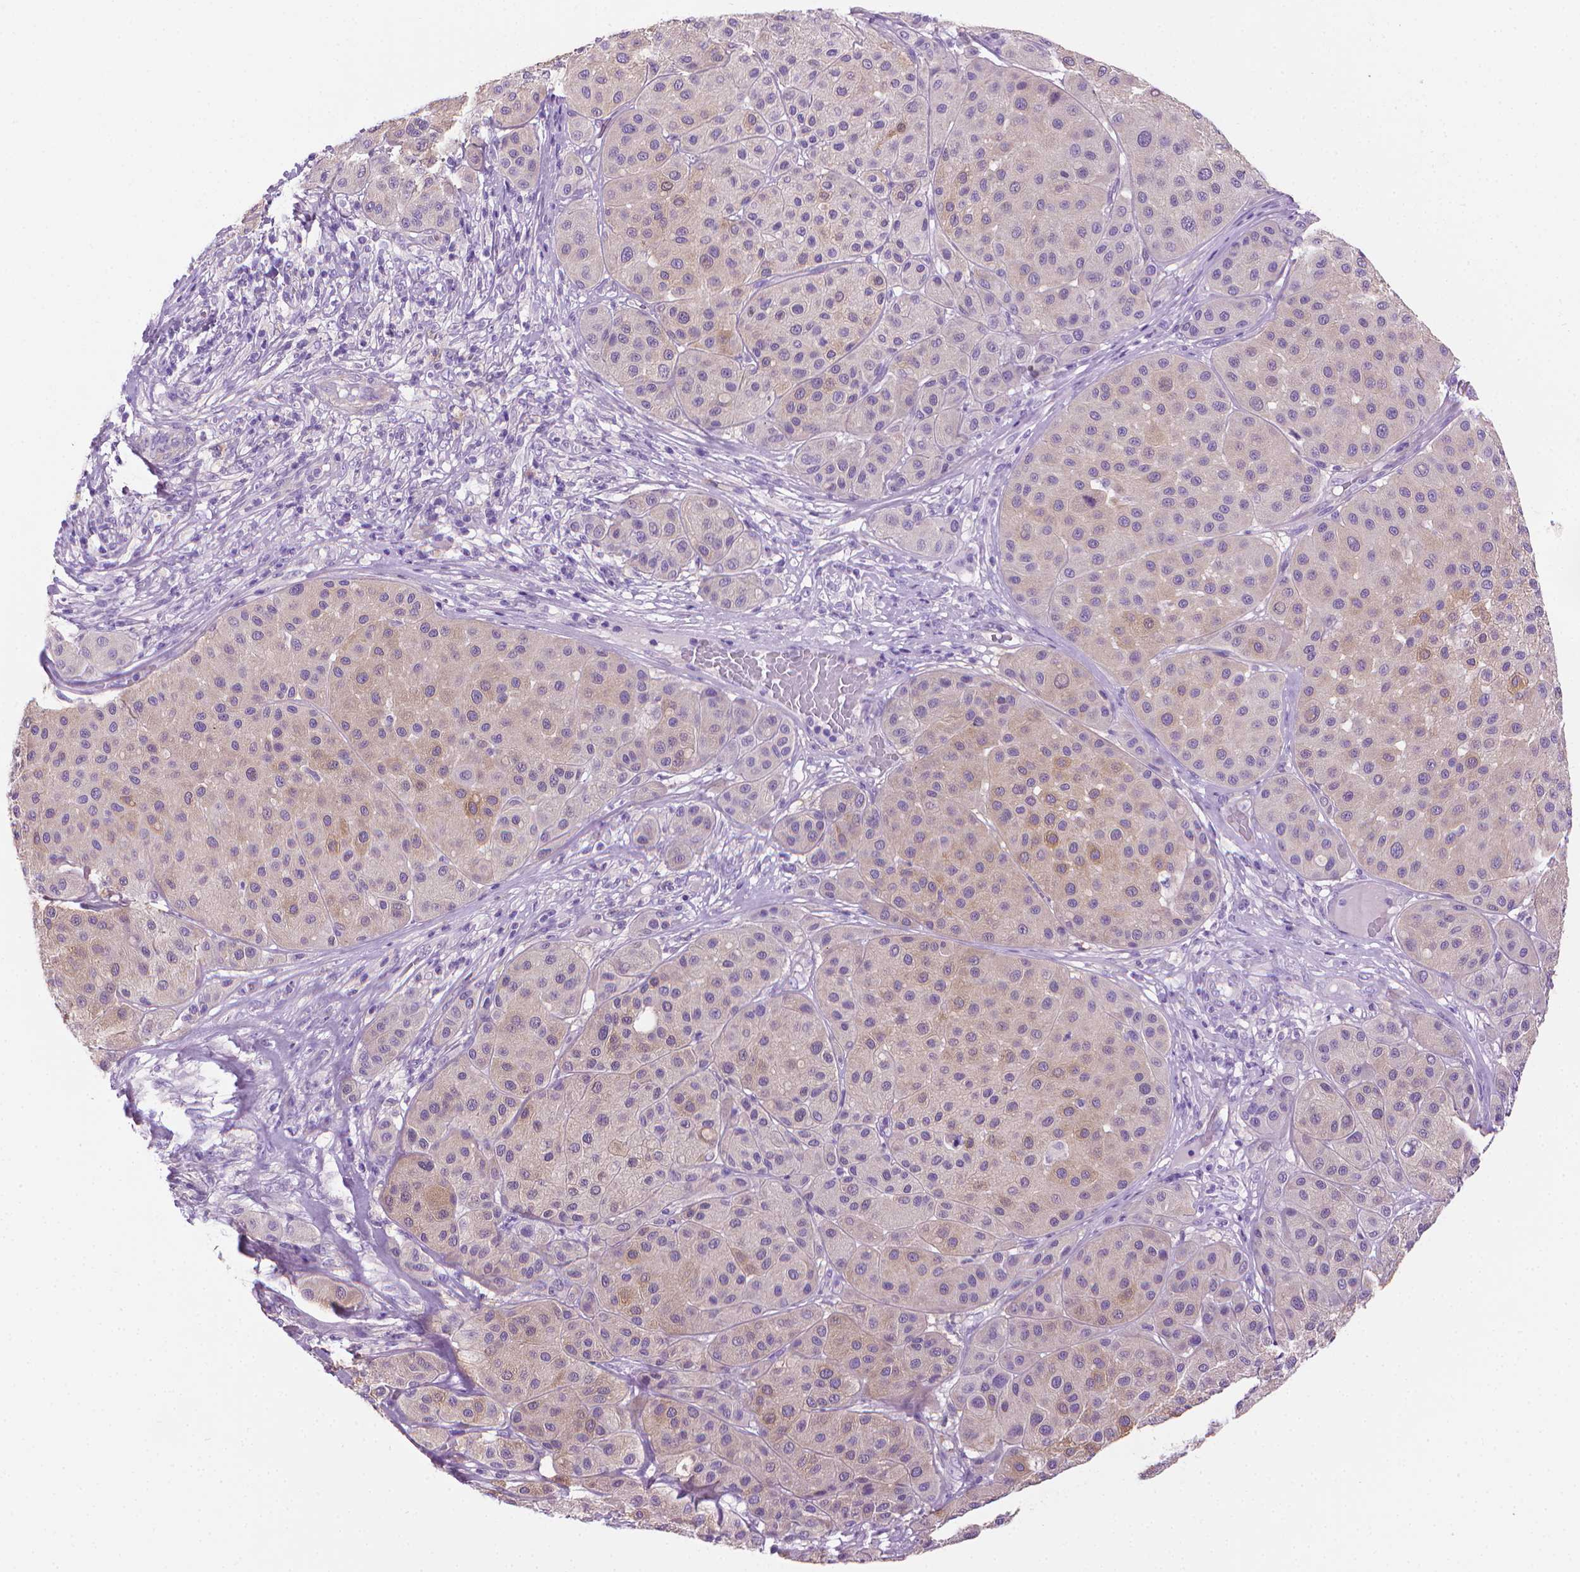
{"staining": {"intensity": "weak", "quantity": "<25%", "location": "cytoplasmic/membranous"}, "tissue": "melanoma", "cell_type": "Tumor cells", "image_type": "cancer", "snomed": [{"axis": "morphology", "description": "Malignant melanoma, Metastatic site"}, {"axis": "topography", "description": "Smooth muscle"}], "caption": "IHC of human malignant melanoma (metastatic site) reveals no staining in tumor cells.", "gene": "FASN", "patient": {"sex": "male", "age": 41}}